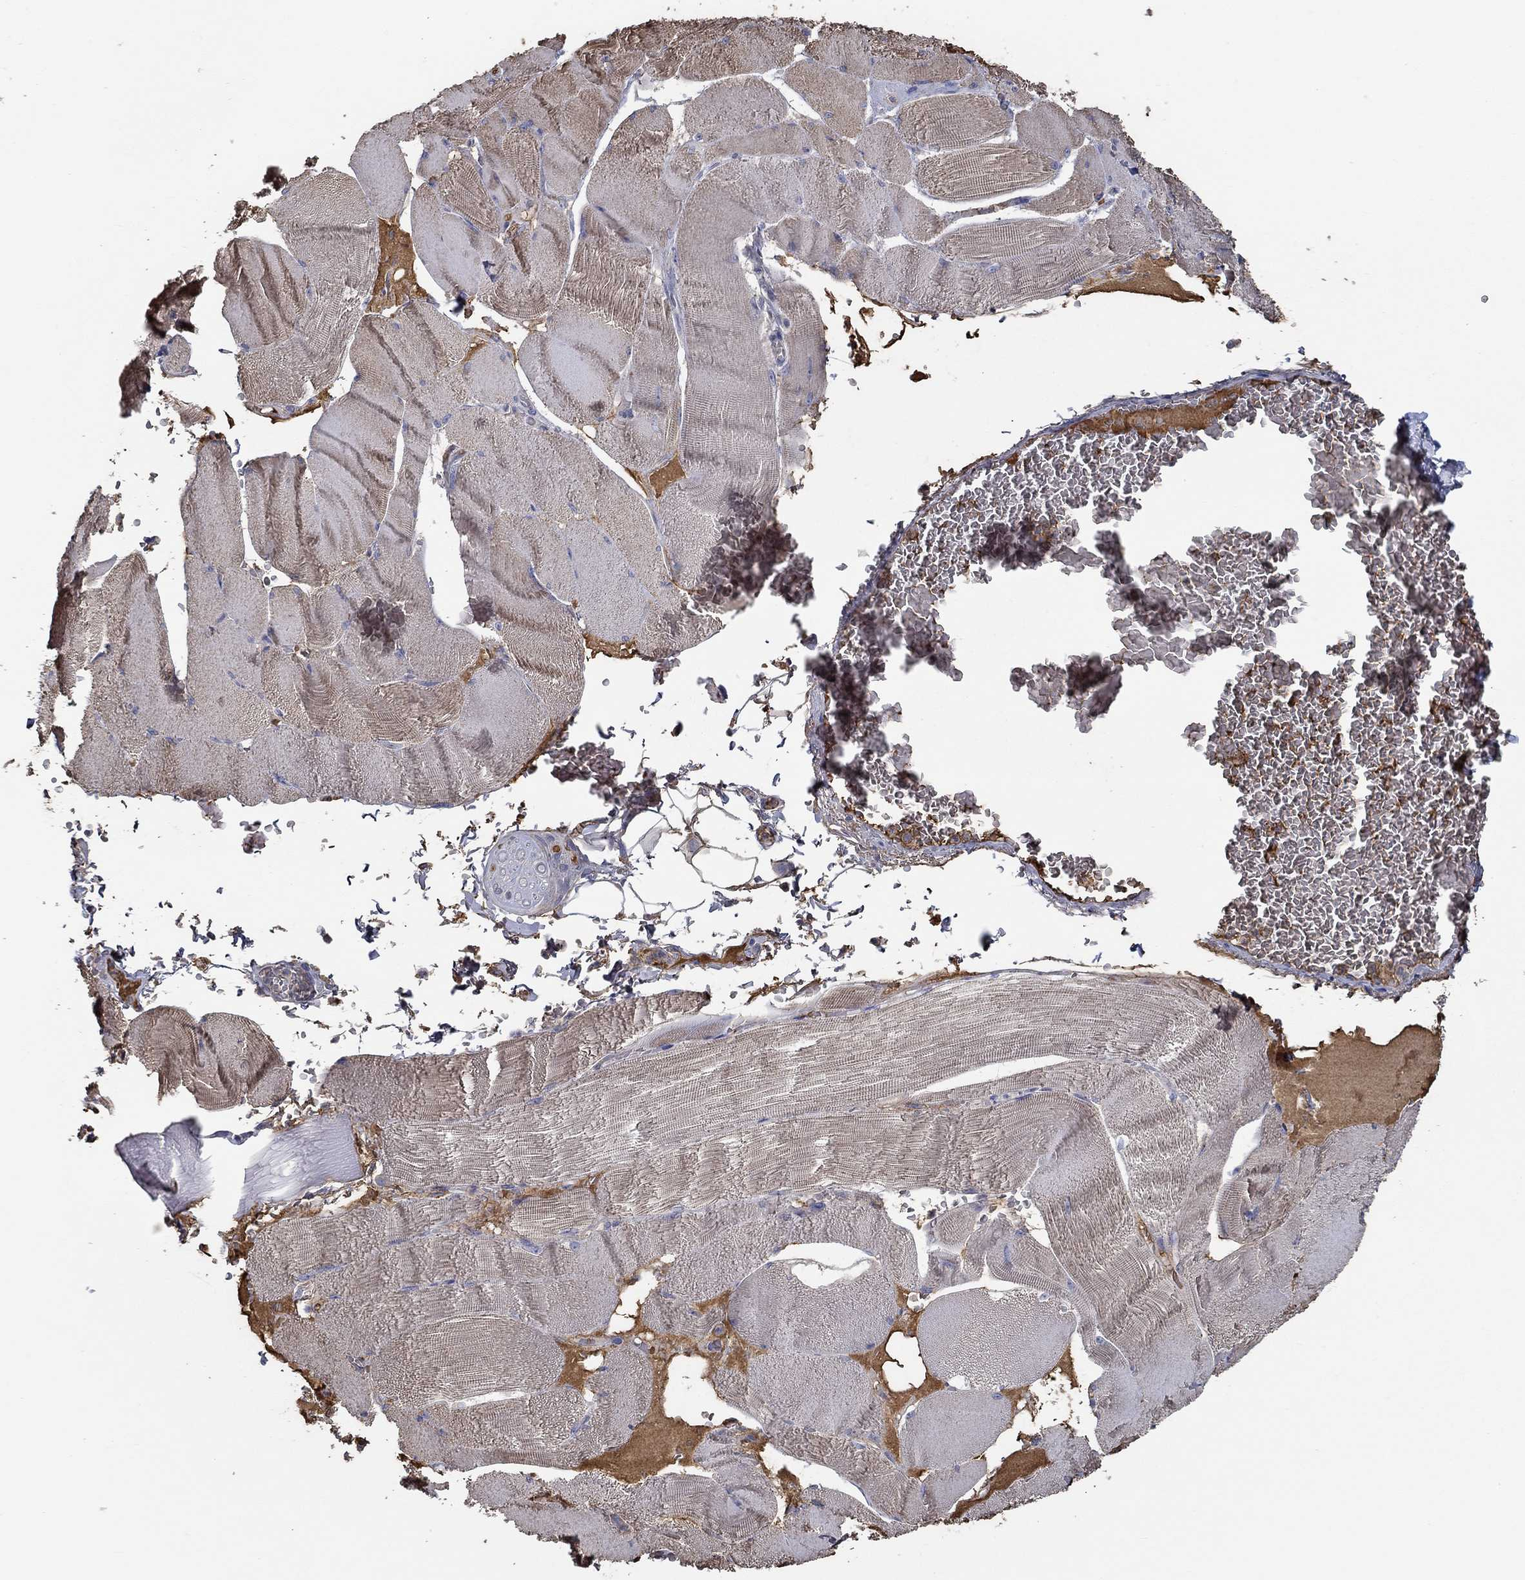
{"staining": {"intensity": "moderate", "quantity": "<25%", "location": "cytoplasmic/membranous"}, "tissue": "skeletal muscle", "cell_type": "Myocytes", "image_type": "normal", "snomed": [{"axis": "morphology", "description": "Normal tissue, NOS"}, {"axis": "topography", "description": "Skeletal muscle"}], "caption": "The micrograph exhibits a brown stain indicating the presence of a protein in the cytoplasmic/membranous of myocytes in skeletal muscle. (Brightfield microscopy of DAB IHC at high magnification).", "gene": "IL10", "patient": {"sex": "male", "age": 56}}